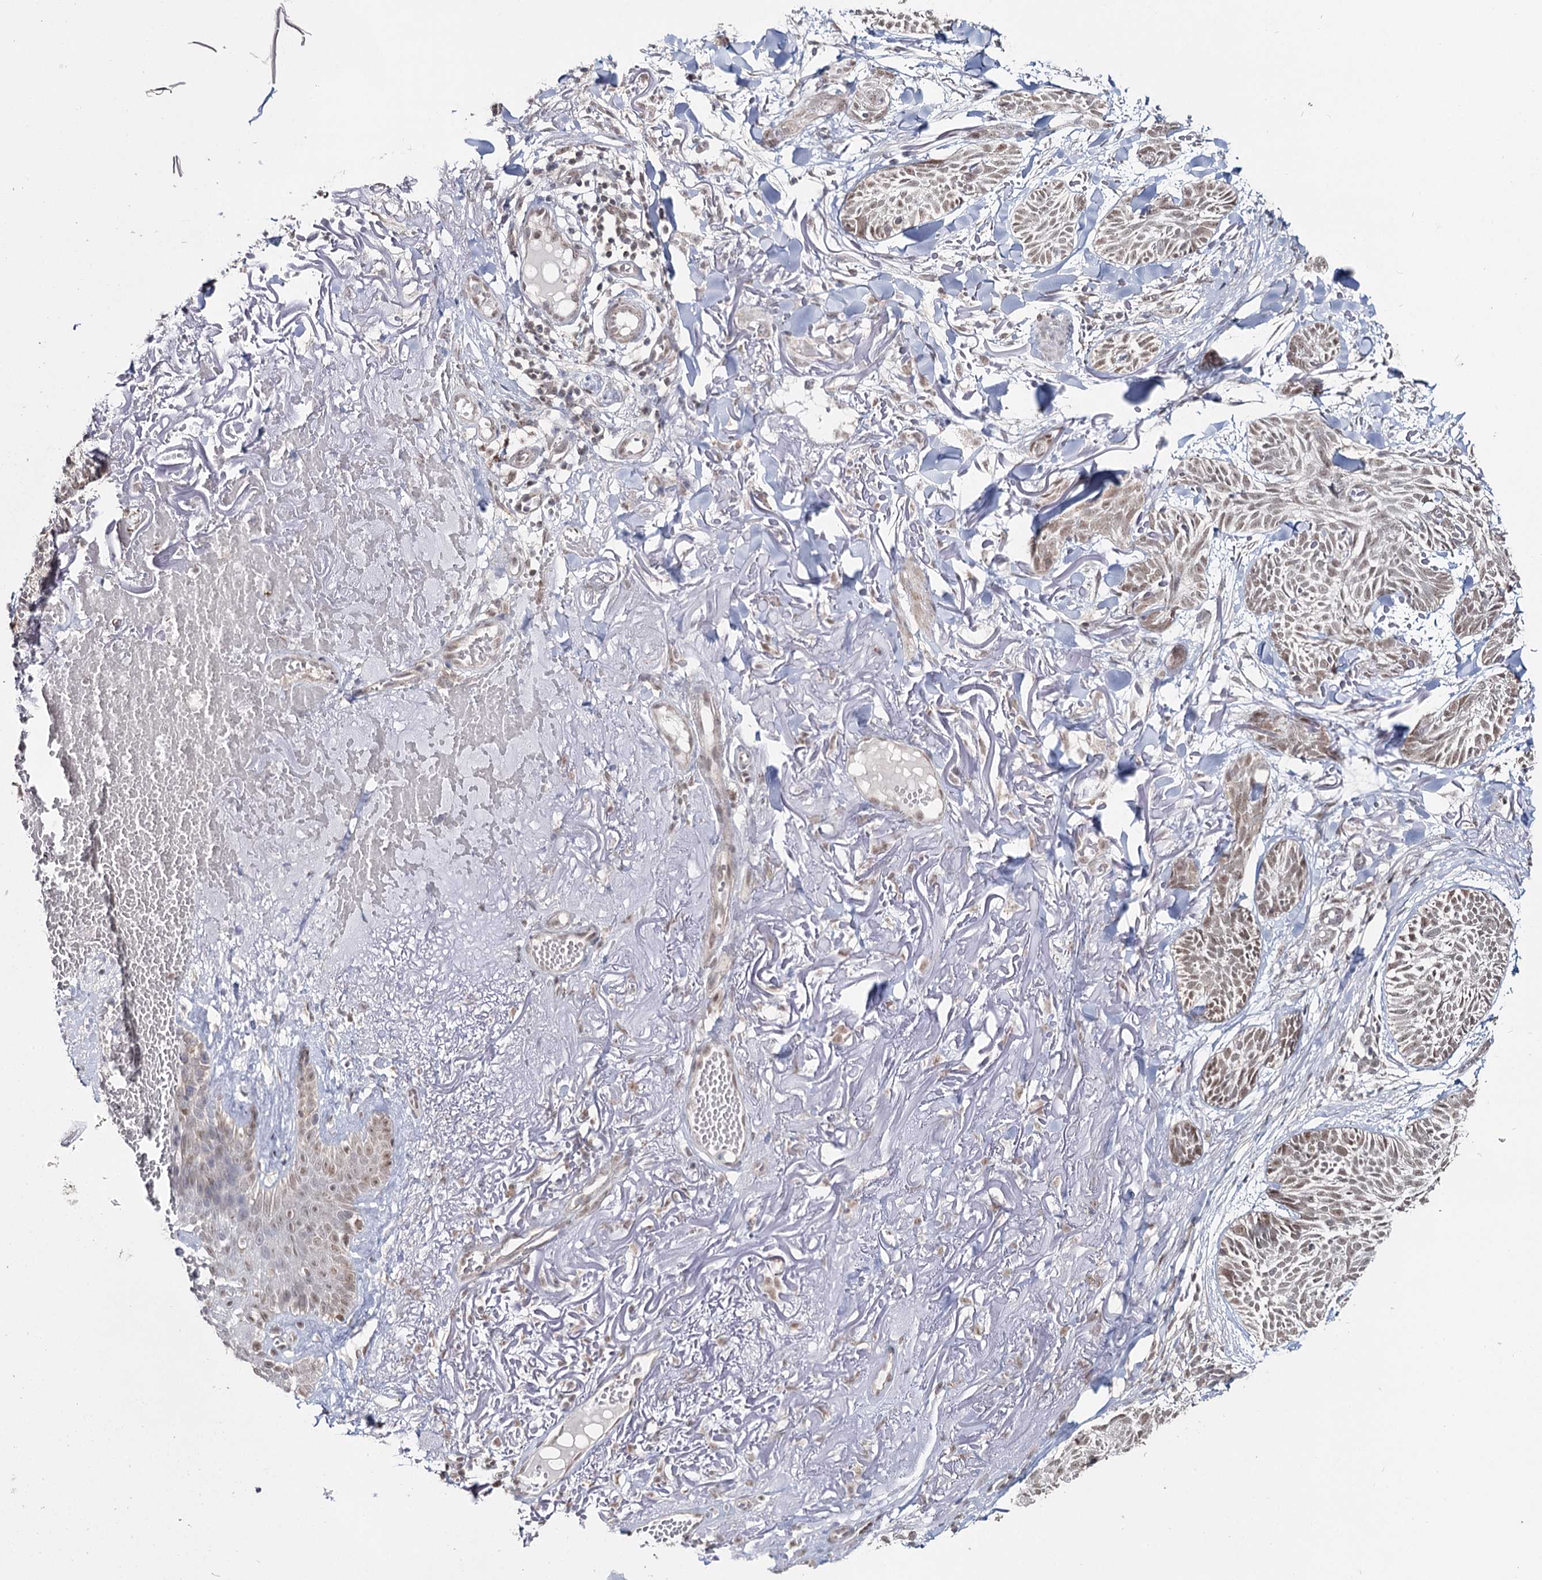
{"staining": {"intensity": "weak", "quantity": "25%-75%", "location": "nuclear"}, "tissue": "skin cancer", "cell_type": "Tumor cells", "image_type": "cancer", "snomed": [{"axis": "morphology", "description": "Normal tissue, NOS"}, {"axis": "morphology", "description": "Basal cell carcinoma"}, {"axis": "topography", "description": "Skin"}], "caption": "DAB immunohistochemical staining of human skin cancer exhibits weak nuclear protein staining in about 25%-75% of tumor cells.", "gene": "PDHX", "patient": {"sex": "male", "age": 66}}